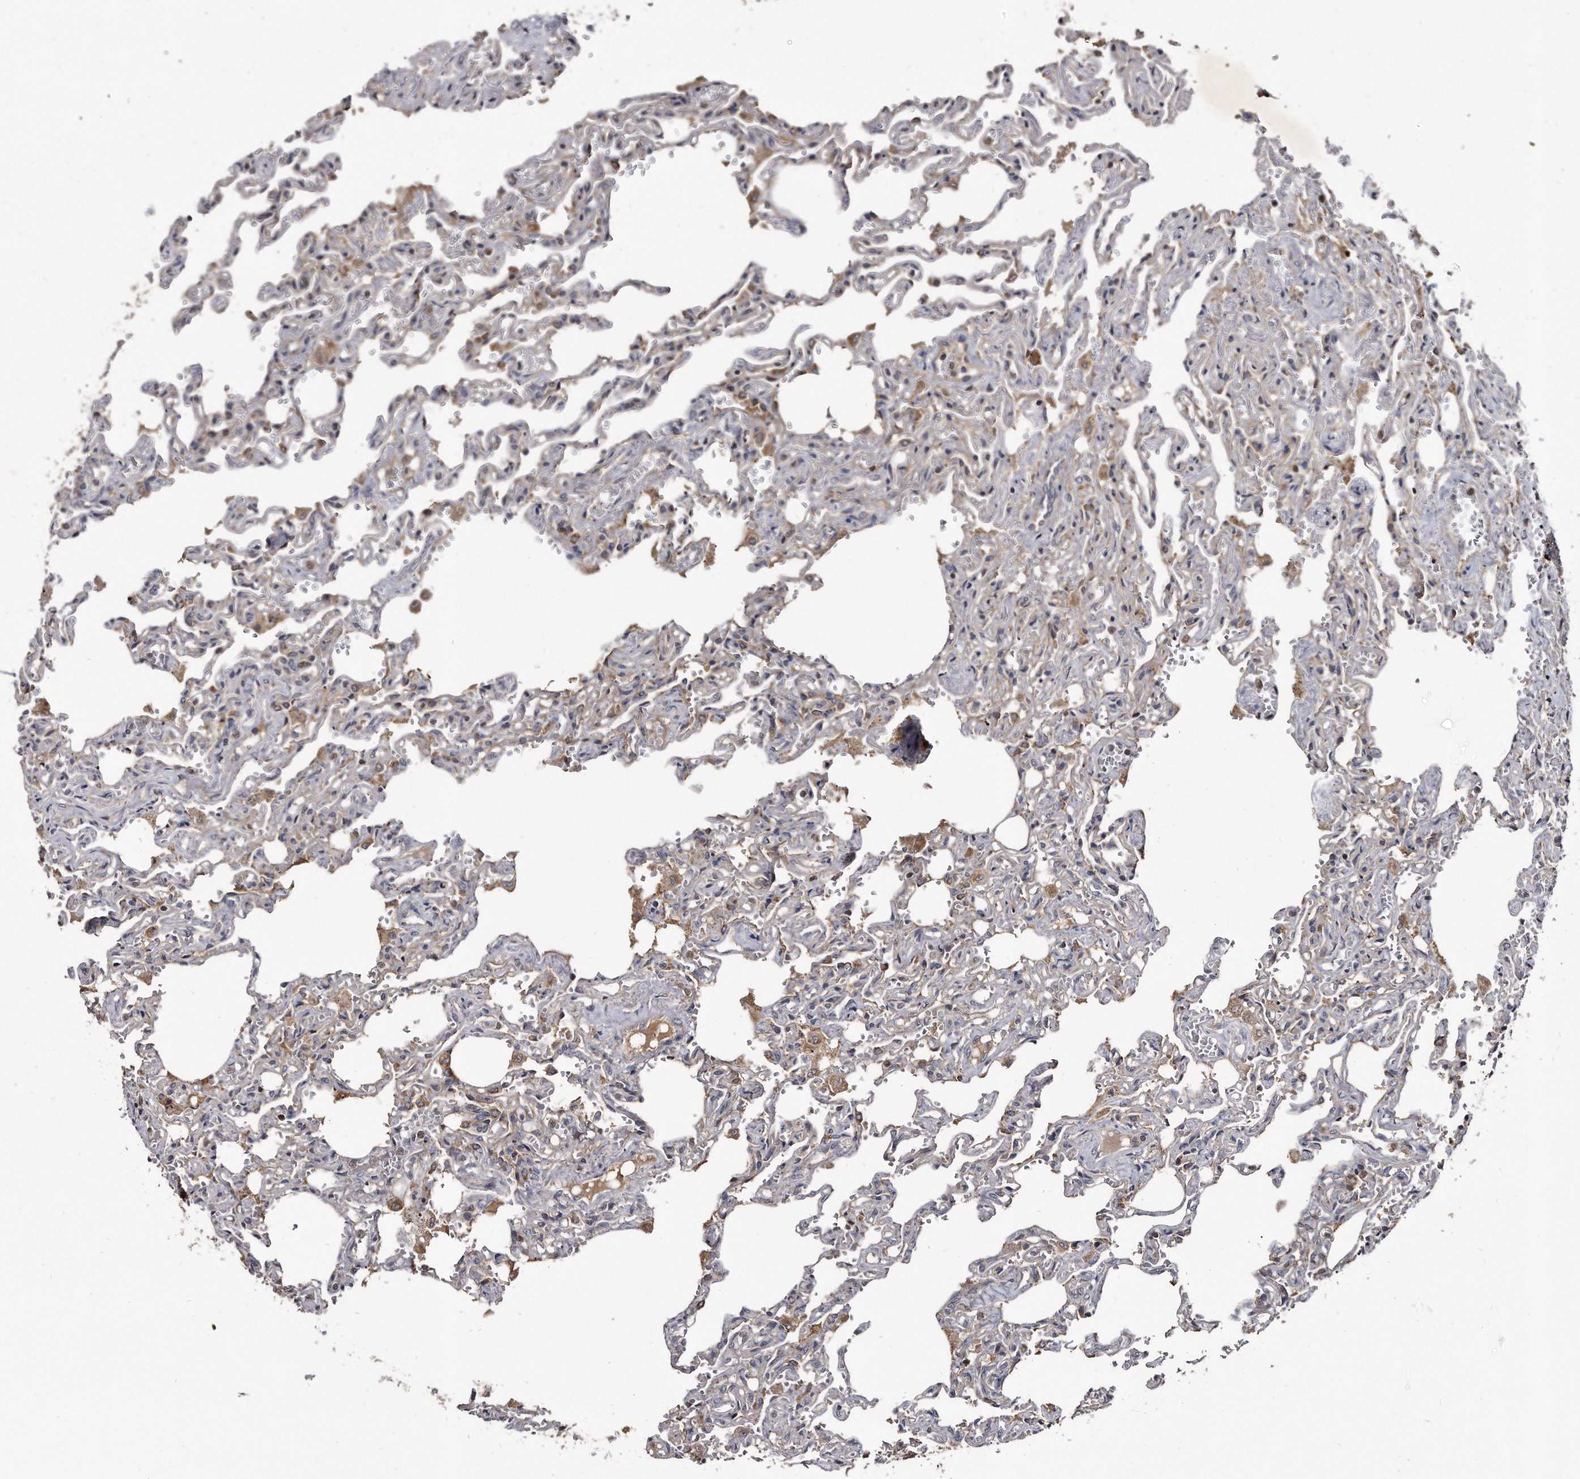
{"staining": {"intensity": "moderate", "quantity": "<25%", "location": "cytoplasmic/membranous"}, "tissue": "lung", "cell_type": "Alveolar cells", "image_type": "normal", "snomed": [{"axis": "morphology", "description": "Normal tissue, NOS"}, {"axis": "topography", "description": "Lung"}], "caption": "Lung stained with a brown dye shows moderate cytoplasmic/membranous positive positivity in approximately <25% of alveolar cells.", "gene": "FAM136A", "patient": {"sex": "male", "age": 21}}